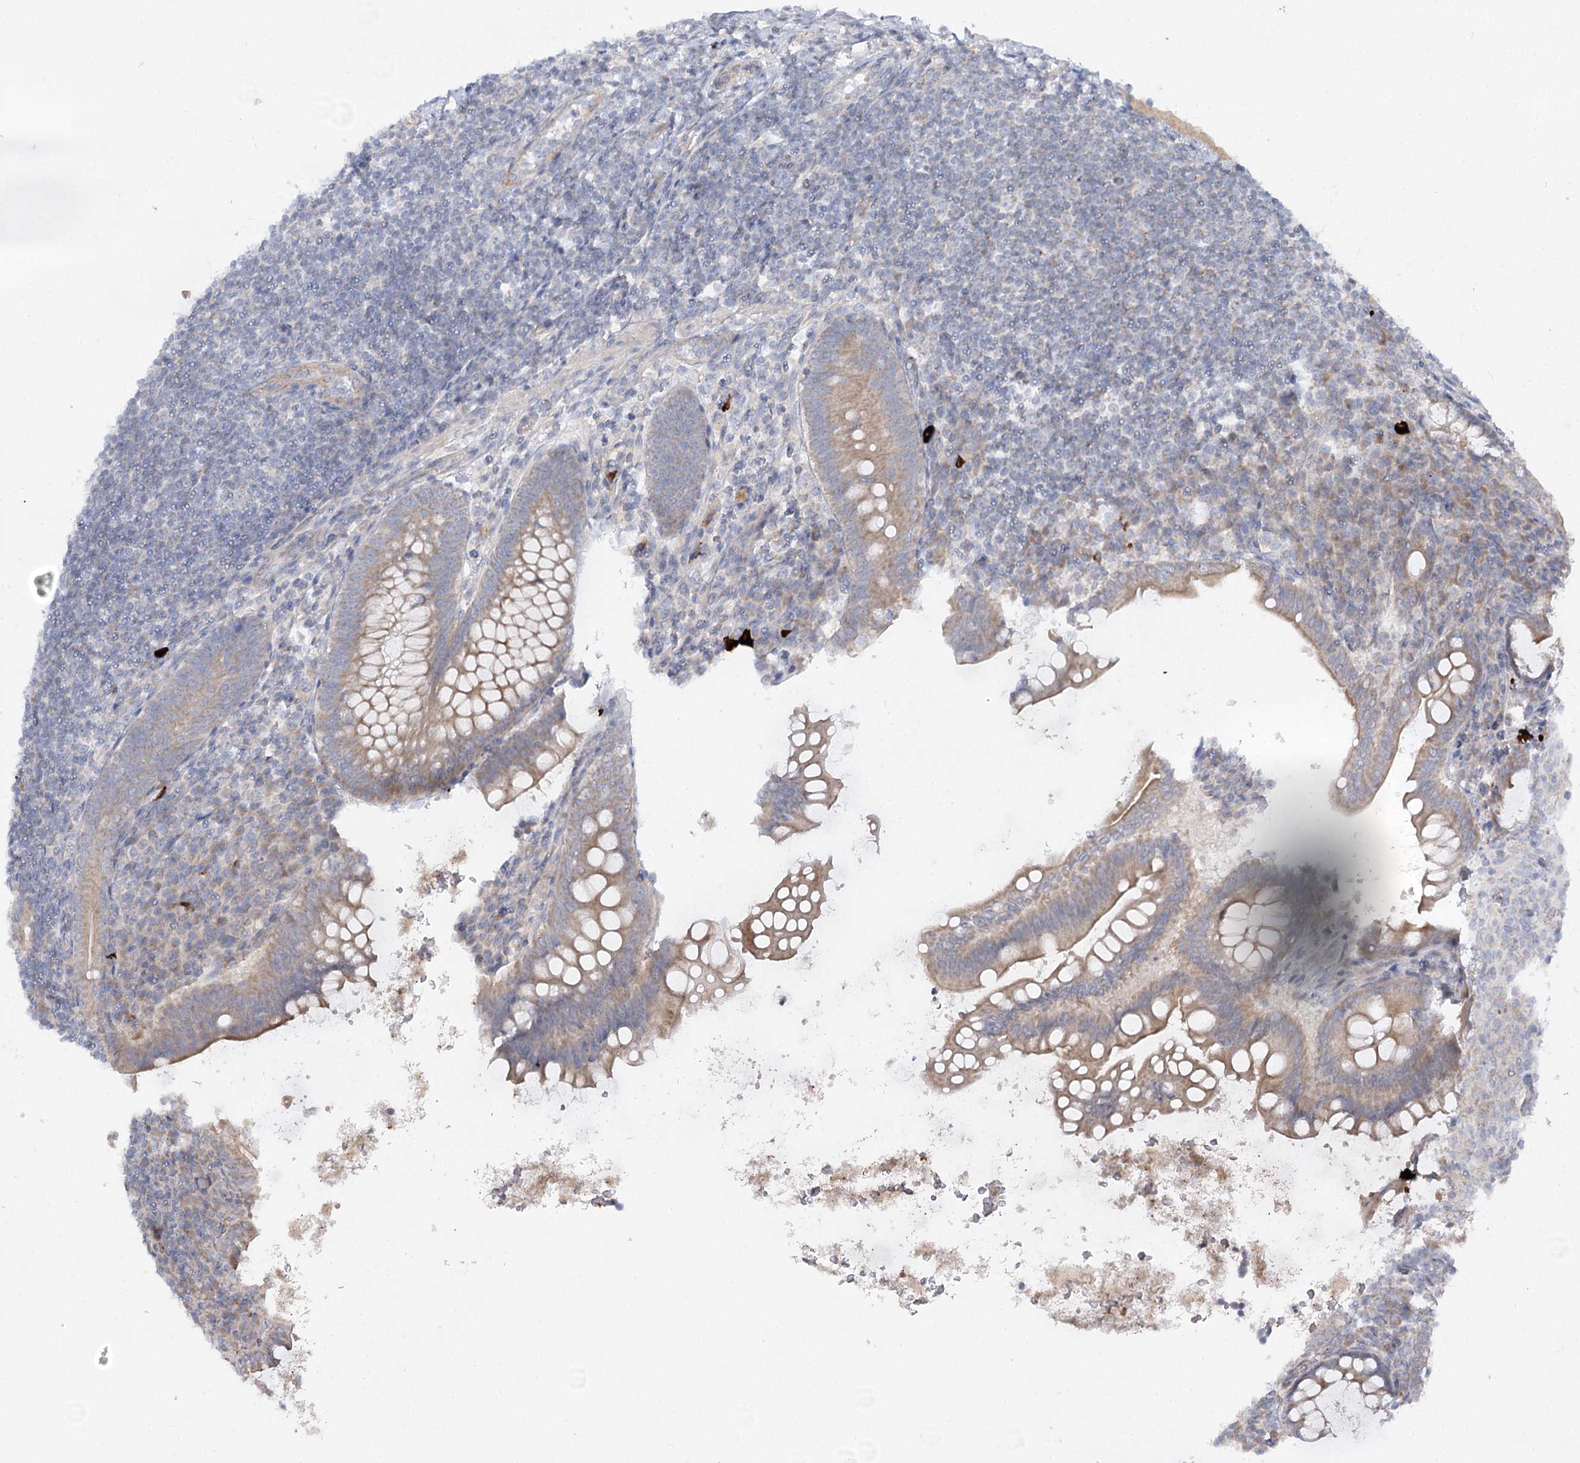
{"staining": {"intensity": "weak", "quantity": ">75%", "location": "cytoplasmic/membranous"}, "tissue": "appendix", "cell_type": "Glandular cells", "image_type": "normal", "snomed": [{"axis": "morphology", "description": "Normal tissue, NOS"}, {"axis": "topography", "description": "Appendix"}], "caption": "Protein expression analysis of unremarkable appendix reveals weak cytoplasmic/membranous staining in approximately >75% of glandular cells.", "gene": "KIAA0825", "patient": {"sex": "female", "age": 33}}